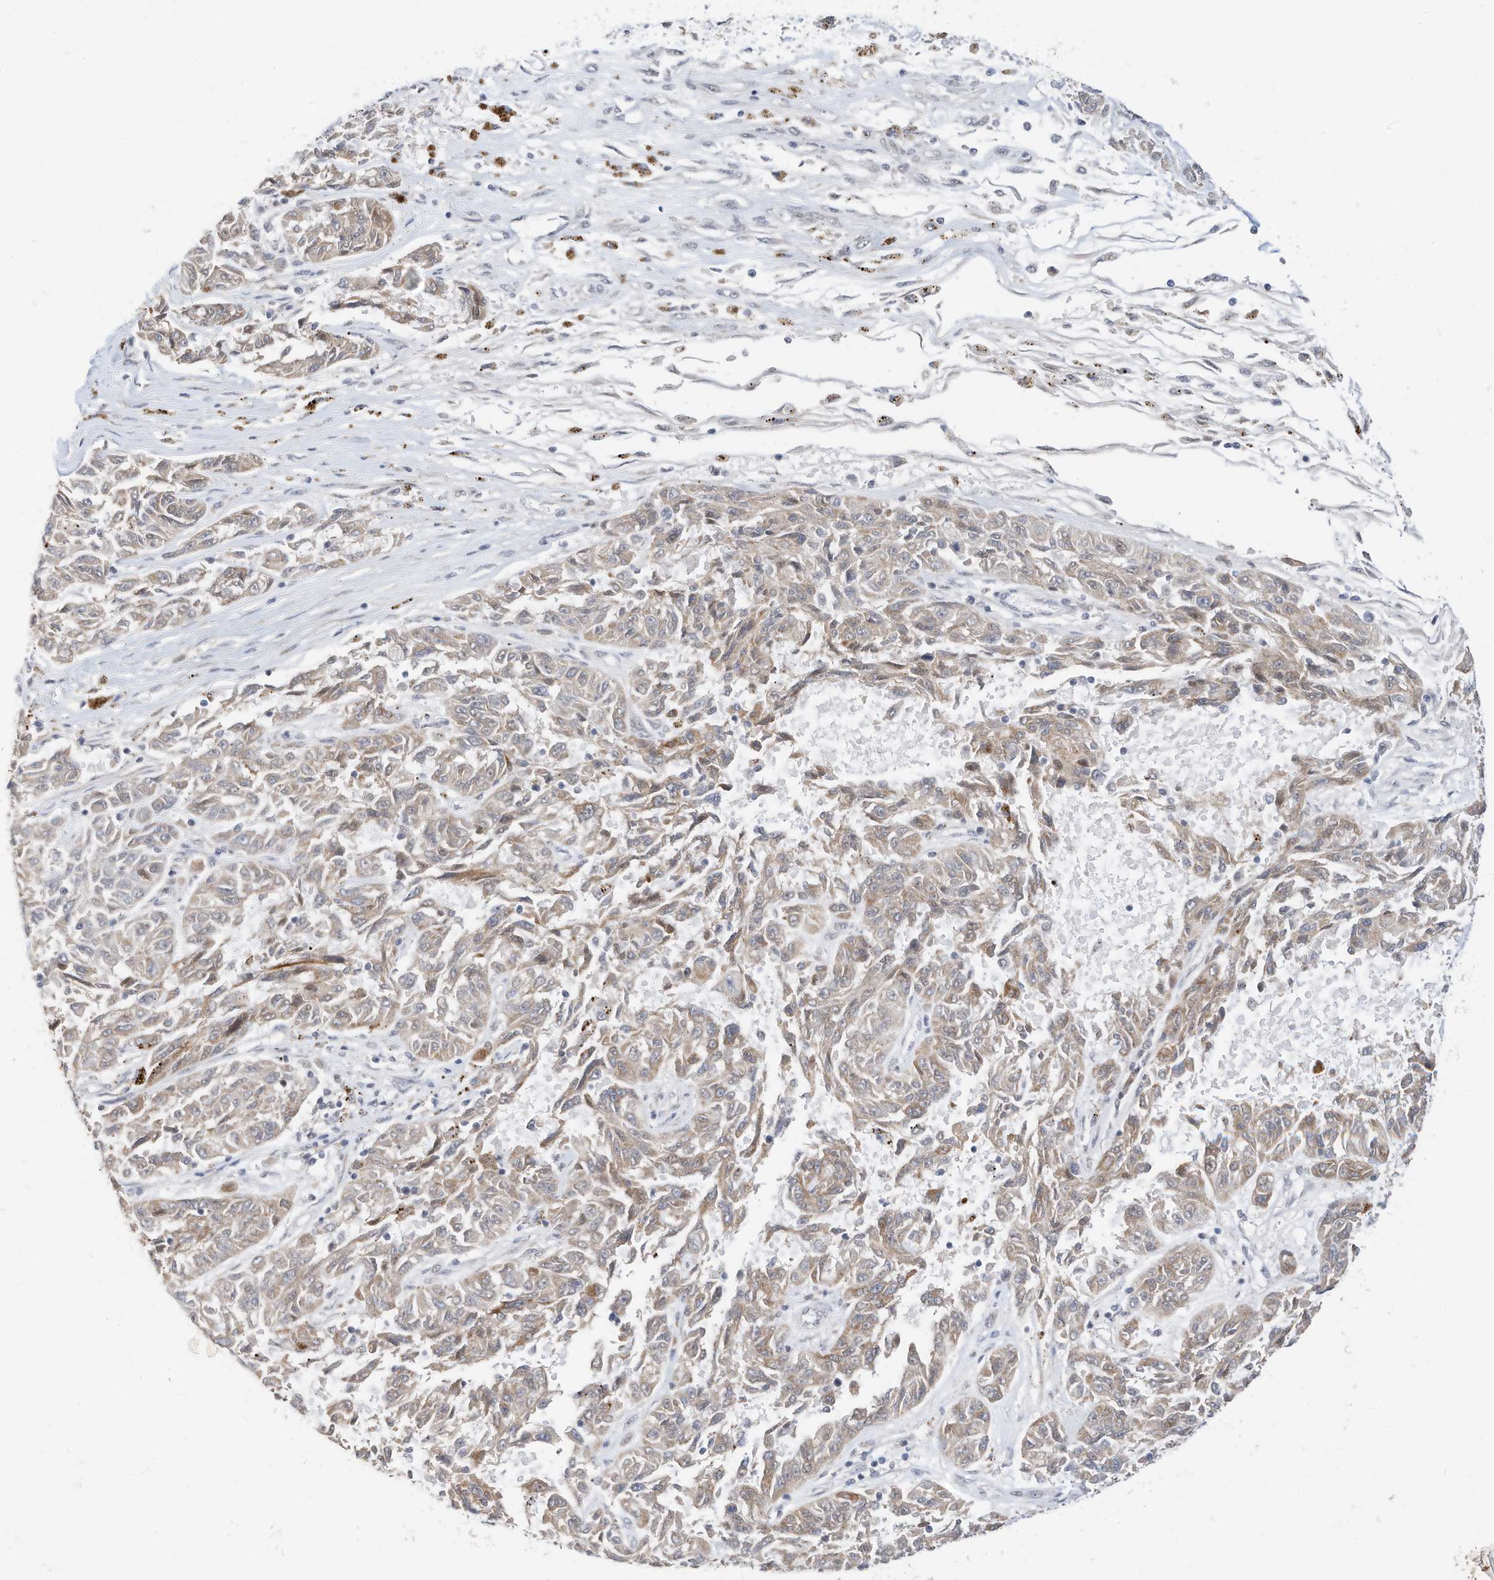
{"staining": {"intensity": "weak", "quantity": "25%-75%", "location": "cytoplasmic/membranous,nuclear"}, "tissue": "melanoma", "cell_type": "Tumor cells", "image_type": "cancer", "snomed": [{"axis": "morphology", "description": "Malignant melanoma, NOS"}, {"axis": "topography", "description": "Skin"}], "caption": "This is a histology image of immunohistochemistry (IHC) staining of melanoma, which shows weak positivity in the cytoplasmic/membranous and nuclear of tumor cells.", "gene": "OGT", "patient": {"sex": "male", "age": 53}}